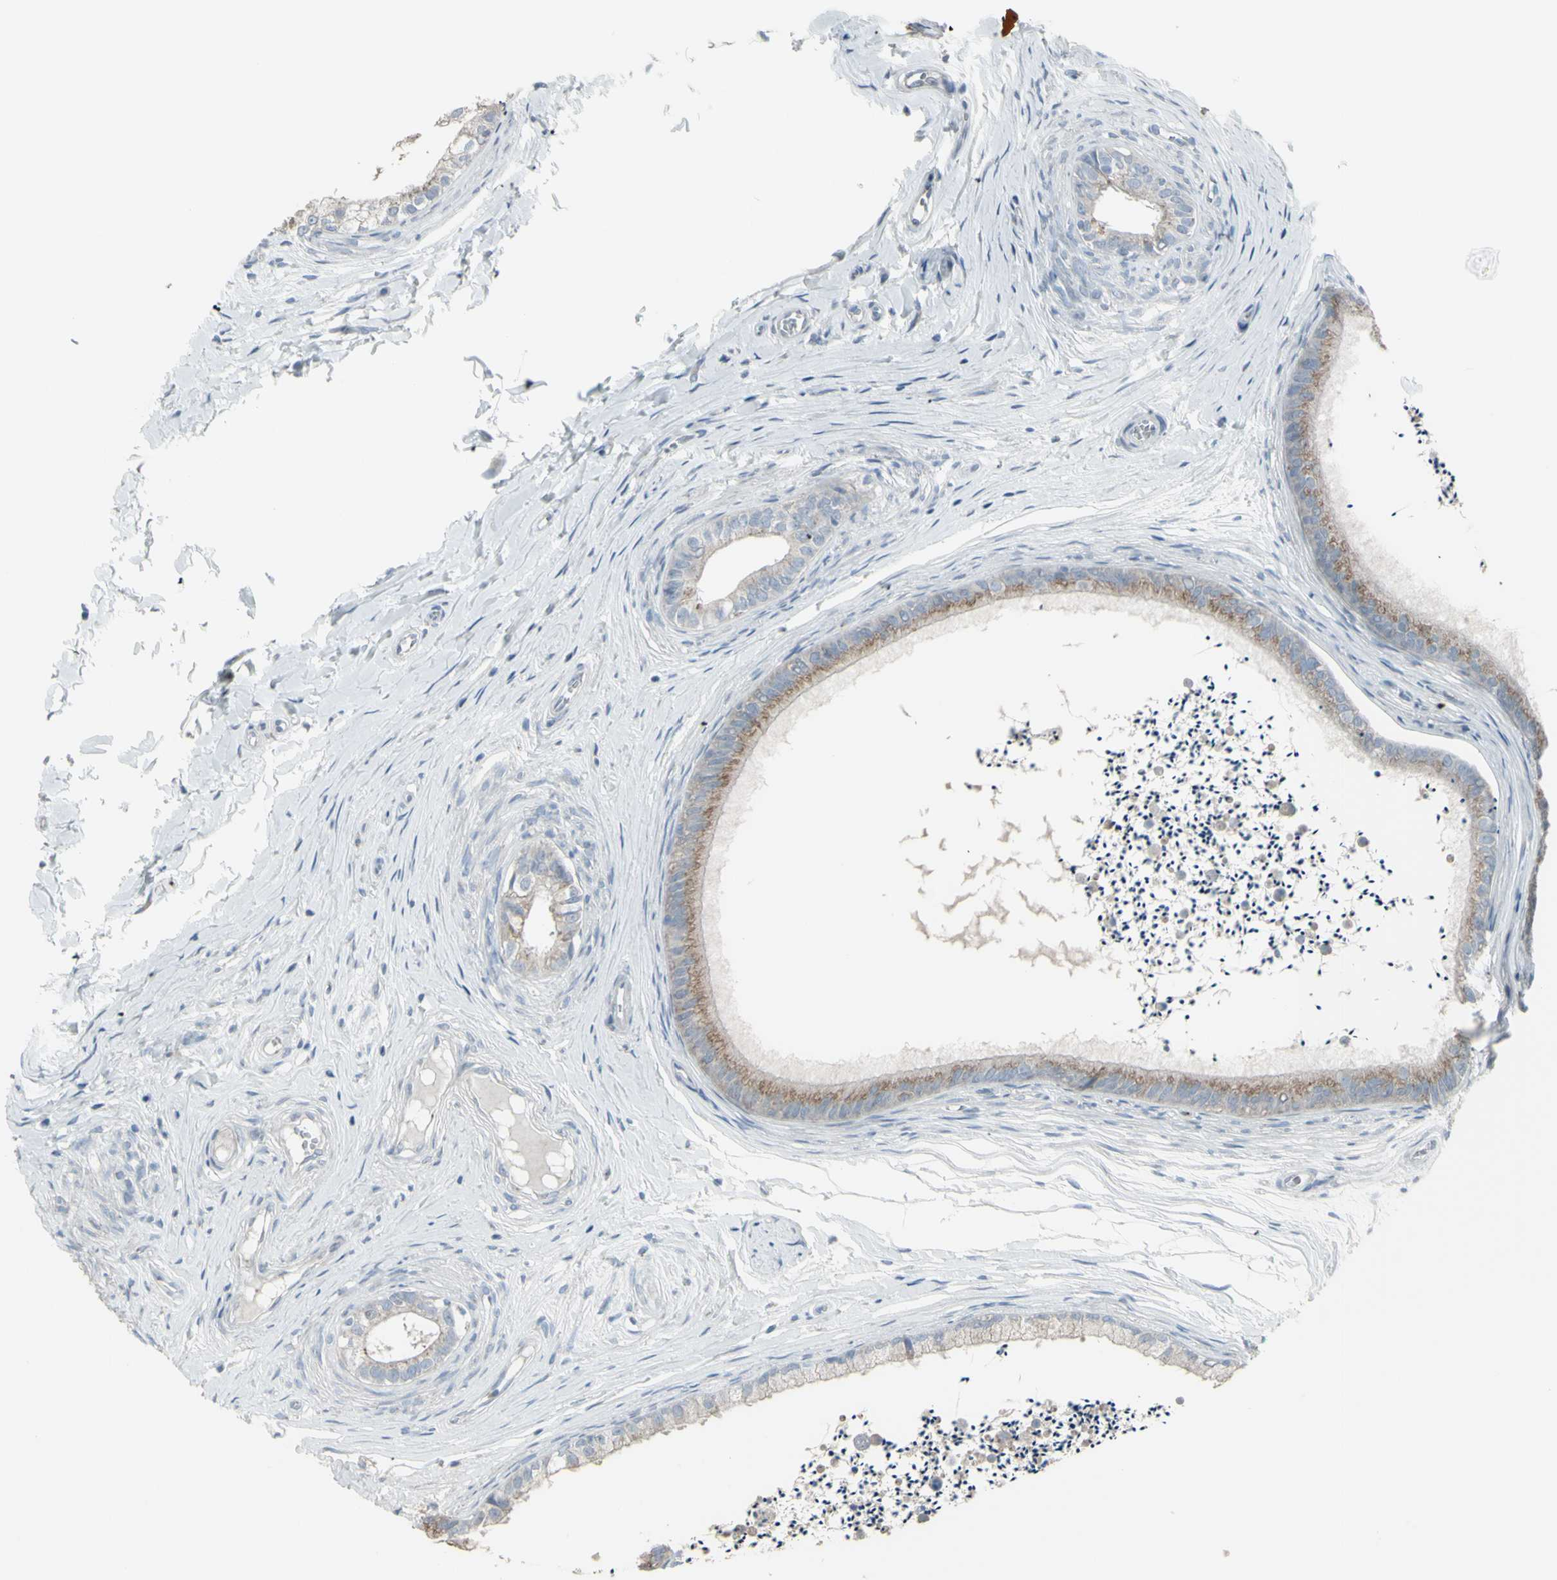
{"staining": {"intensity": "weak", "quantity": ">75%", "location": "cytoplasmic/membranous"}, "tissue": "epididymis", "cell_type": "Glandular cells", "image_type": "normal", "snomed": [{"axis": "morphology", "description": "Normal tissue, NOS"}, {"axis": "topography", "description": "Epididymis"}], "caption": "Immunohistochemistry (IHC) (DAB) staining of unremarkable human epididymis displays weak cytoplasmic/membranous protein expression in about >75% of glandular cells.", "gene": "CD79B", "patient": {"sex": "male", "age": 56}}